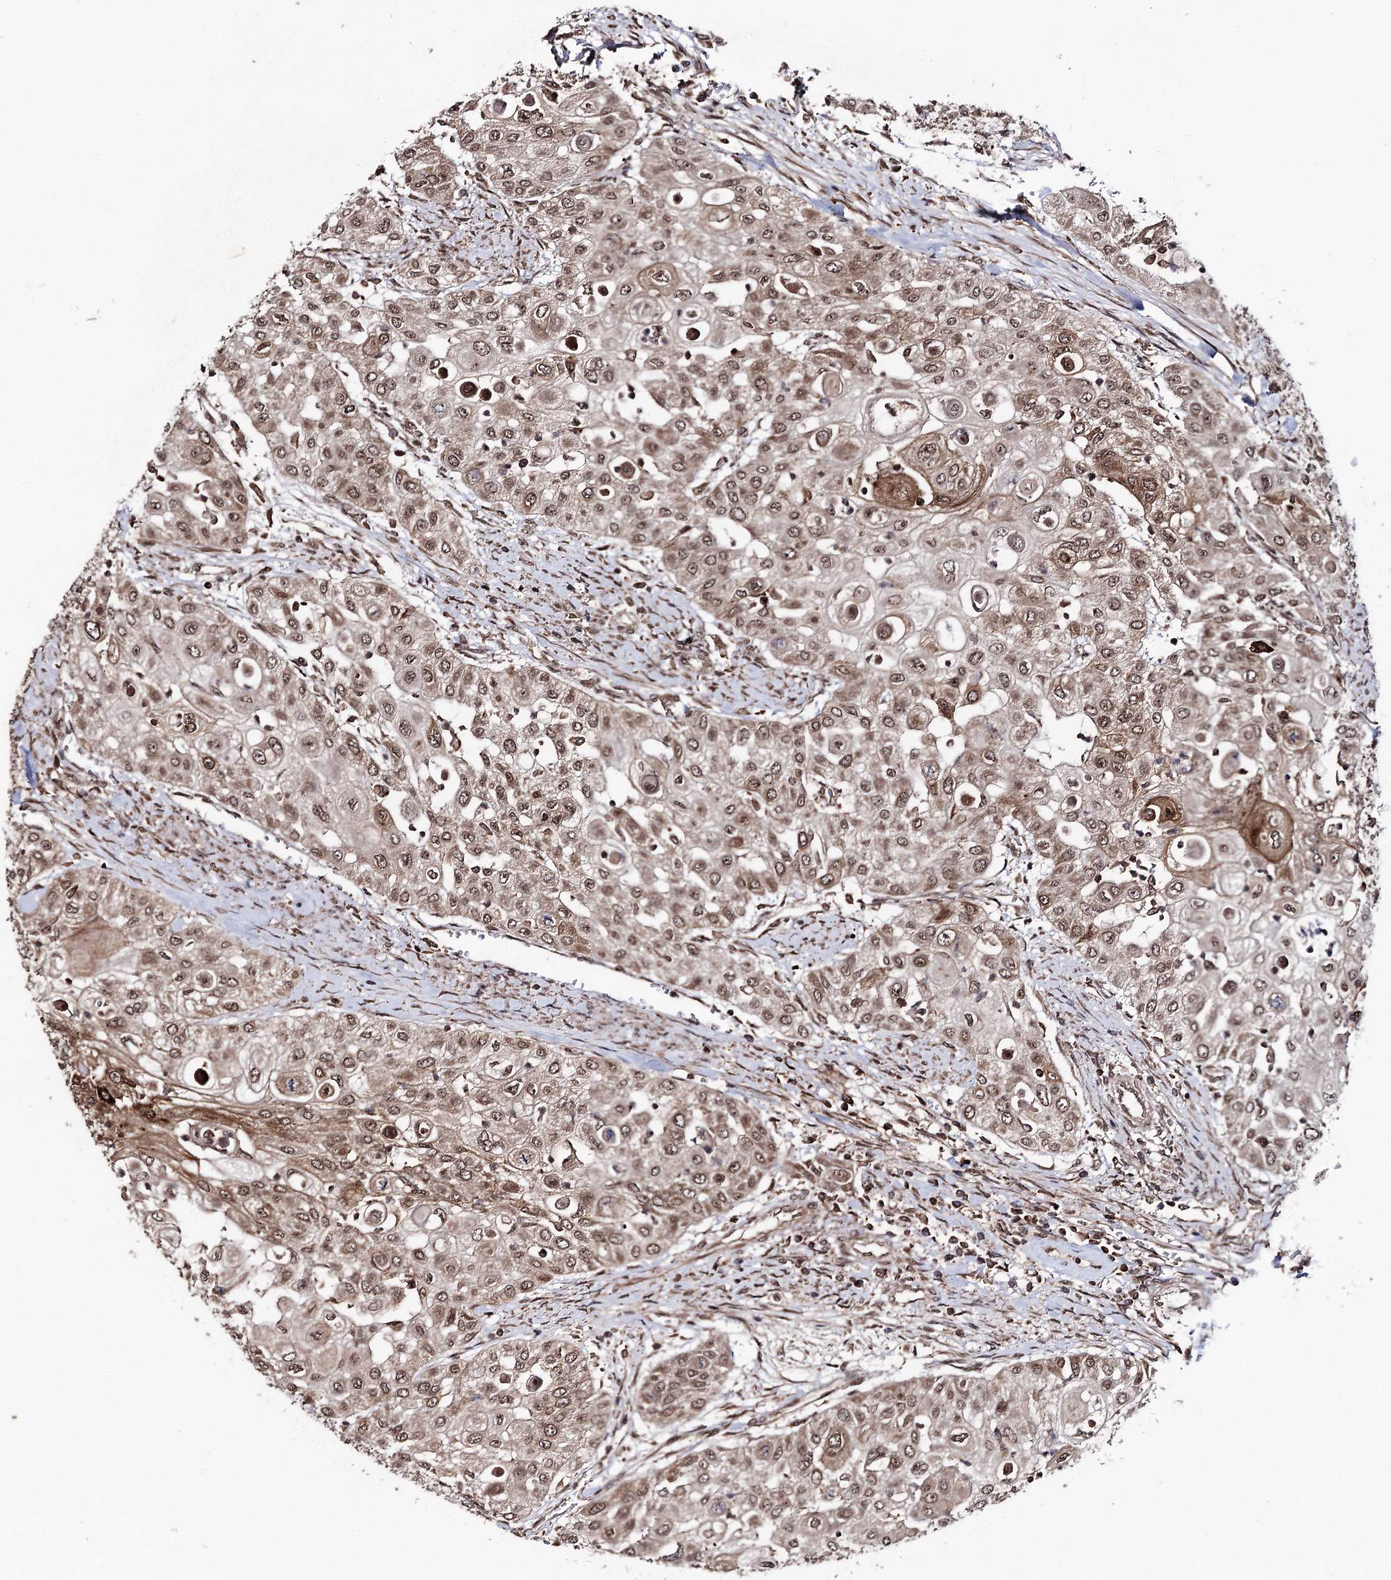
{"staining": {"intensity": "moderate", "quantity": ">75%", "location": "cytoplasmic/membranous,nuclear"}, "tissue": "urothelial cancer", "cell_type": "Tumor cells", "image_type": "cancer", "snomed": [{"axis": "morphology", "description": "Urothelial carcinoma, High grade"}, {"axis": "topography", "description": "Urinary bladder"}], "caption": "Tumor cells show medium levels of moderate cytoplasmic/membranous and nuclear staining in approximately >75% of cells in urothelial cancer.", "gene": "FAM53B", "patient": {"sex": "female", "age": 79}}